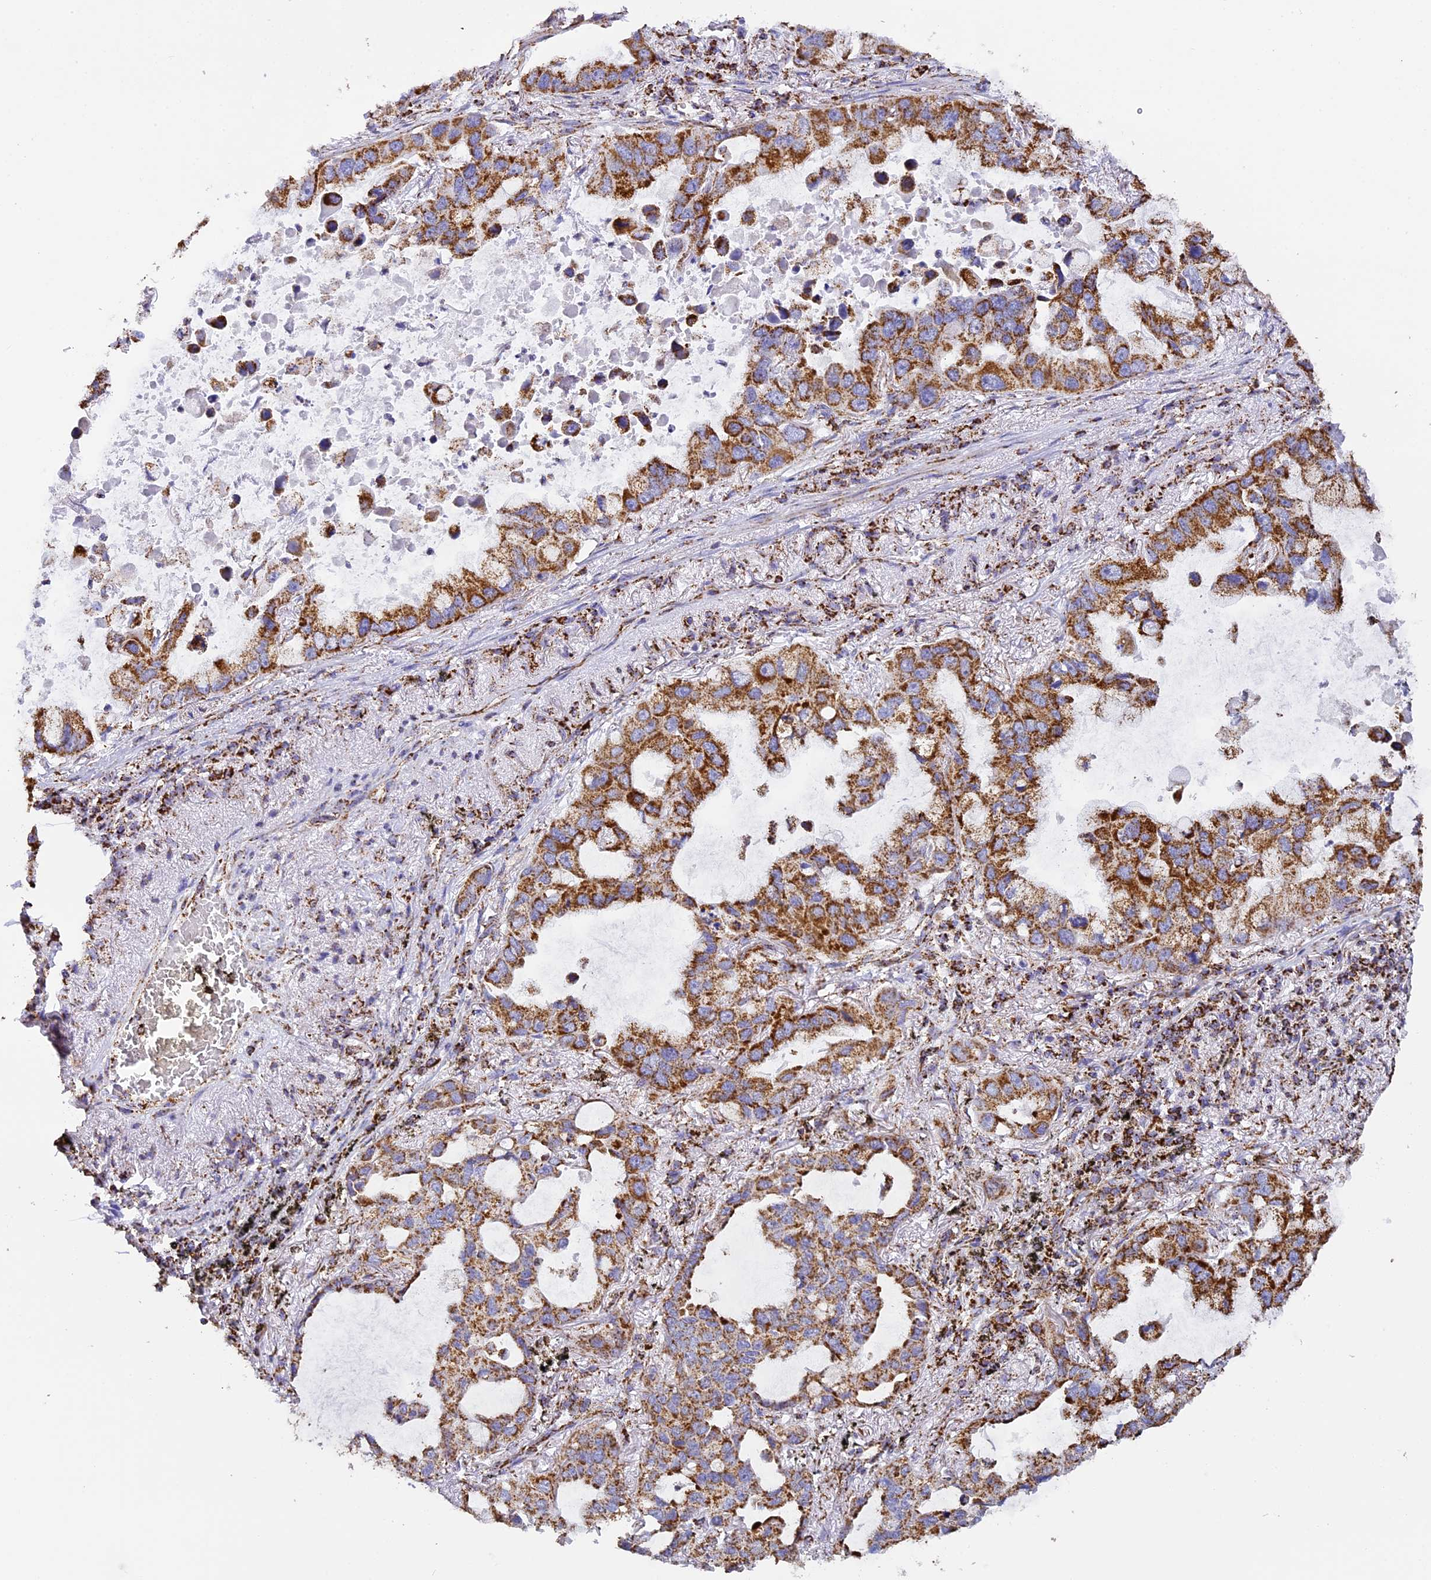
{"staining": {"intensity": "moderate", "quantity": ">75%", "location": "cytoplasmic/membranous"}, "tissue": "lung cancer", "cell_type": "Tumor cells", "image_type": "cancer", "snomed": [{"axis": "morphology", "description": "Adenocarcinoma, NOS"}, {"axis": "topography", "description": "Lung"}], "caption": "Protein expression analysis of adenocarcinoma (lung) demonstrates moderate cytoplasmic/membranous staining in approximately >75% of tumor cells. (Stains: DAB in brown, nuclei in blue, Microscopy: brightfield microscopy at high magnification).", "gene": "STK17A", "patient": {"sex": "male", "age": 64}}